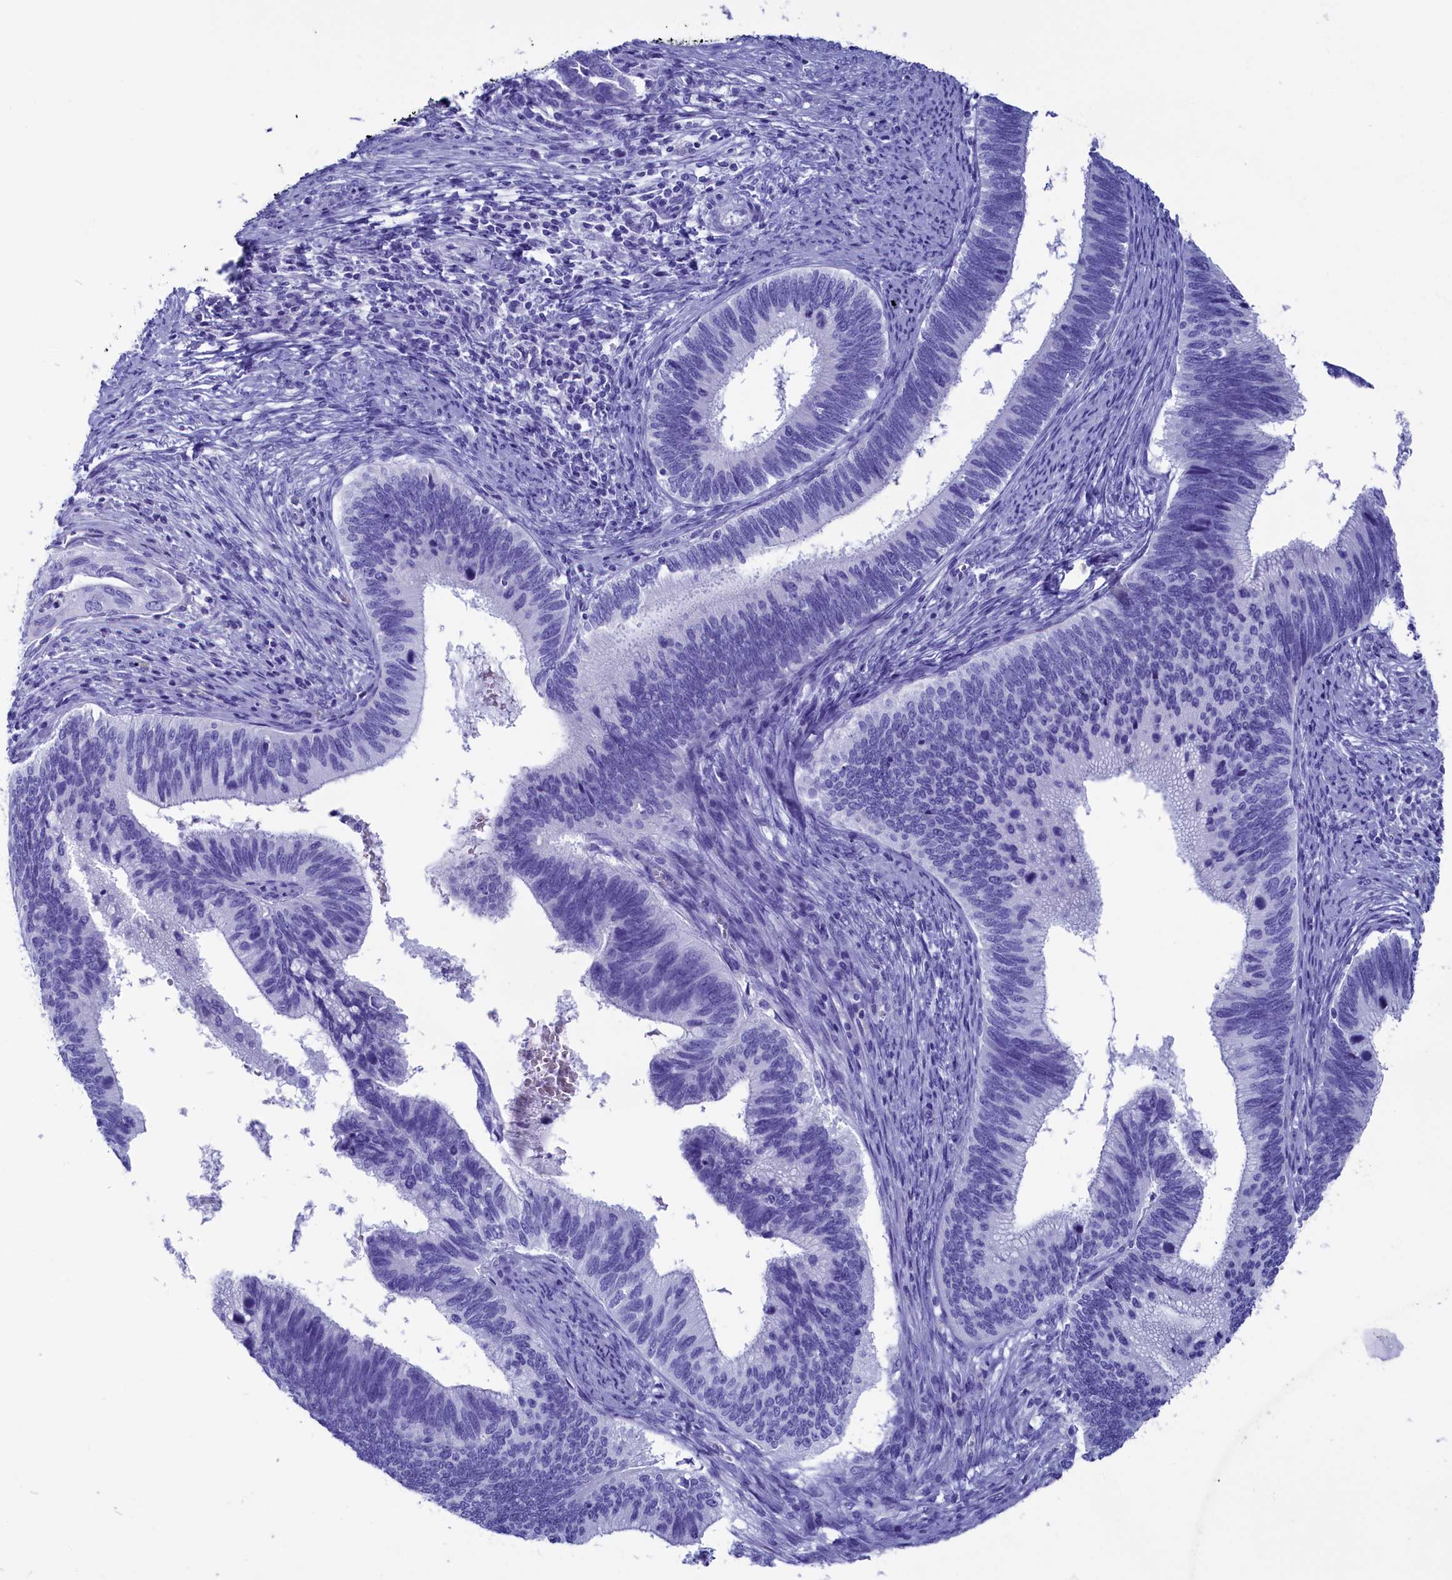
{"staining": {"intensity": "strong", "quantity": "<25%", "location": "cytoplasmic/membranous"}, "tissue": "cervical cancer", "cell_type": "Tumor cells", "image_type": "cancer", "snomed": [{"axis": "morphology", "description": "Adenocarcinoma, NOS"}, {"axis": "topography", "description": "Cervix"}], "caption": "A micrograph showing strong cytoplasmic/membranous staining in about <25% of tumor cells in adenocarcinoma (cervical), as visualized by brown immunohistochemical staining.", "gene": "ANKRD29", "patient": {"sex": "female", "age": 42}}